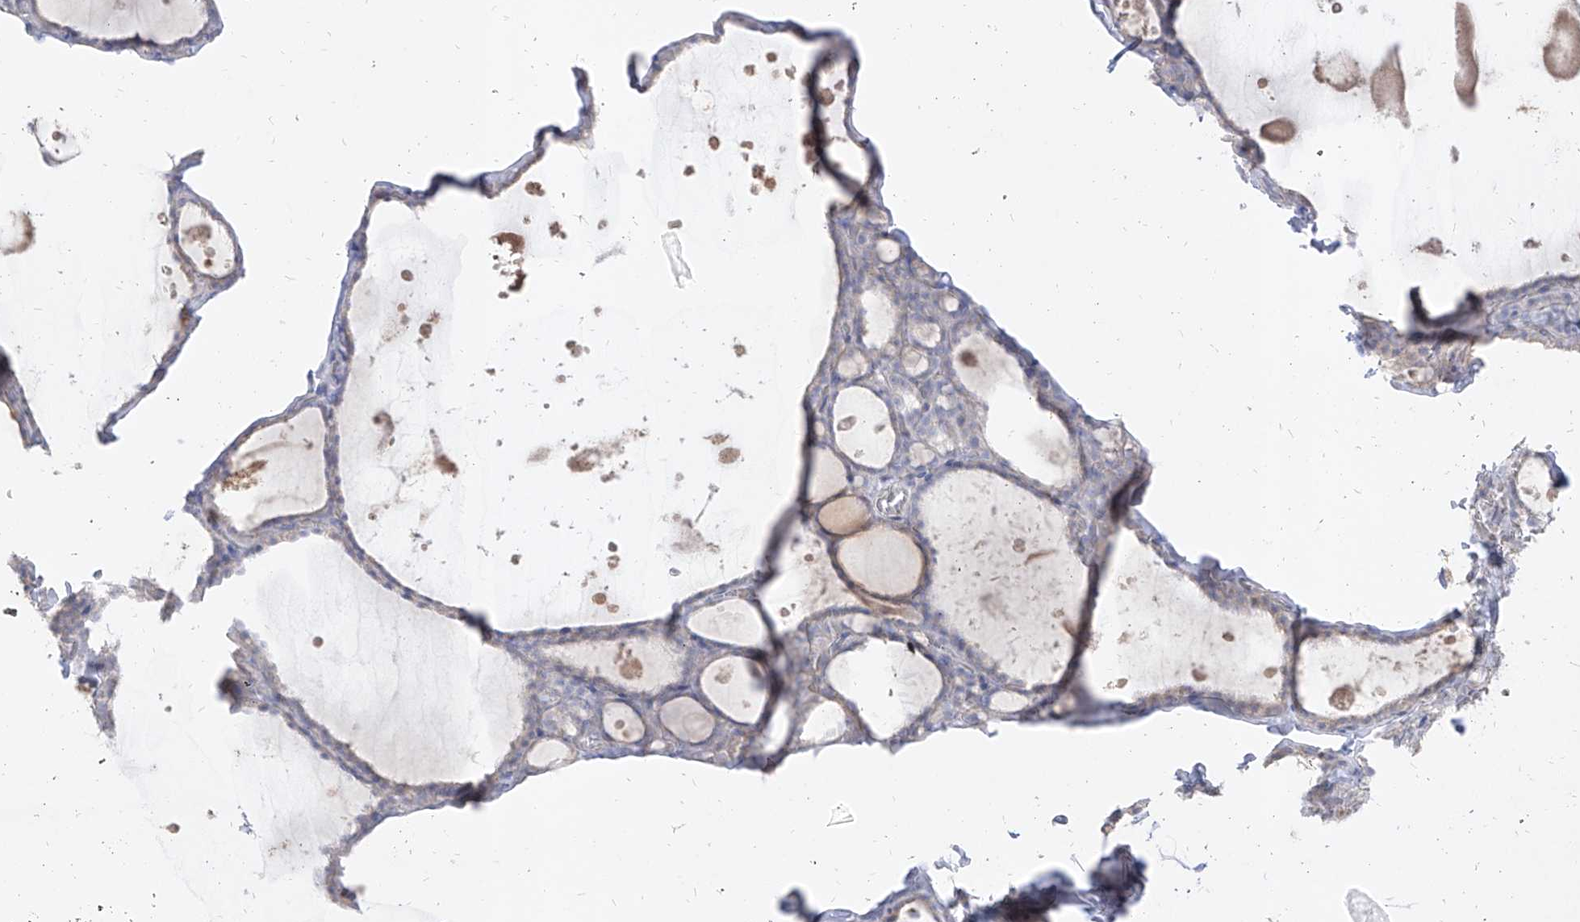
{"staining": {"intensity": "negative", "quantity": "none", "location": "none"}, "tissue": "thyroid gland", "cell_type": "Glandular cells", "image_type": "normal", "snomed": [{"axis": "morphology", "description": "Normal tissue, NOS"}, {"axis": "topography", "description": "Thyroid gland"}], "caption": "A high-resolution histopathology image shows immunohistochemistry staining of unremarkable thyroid gland, which demonstrates no significant staining in glandular cells. (DAB IHC, high magnification).", "gene": "RBFOX3", "patient": {"sex": "male", "age": 56}}